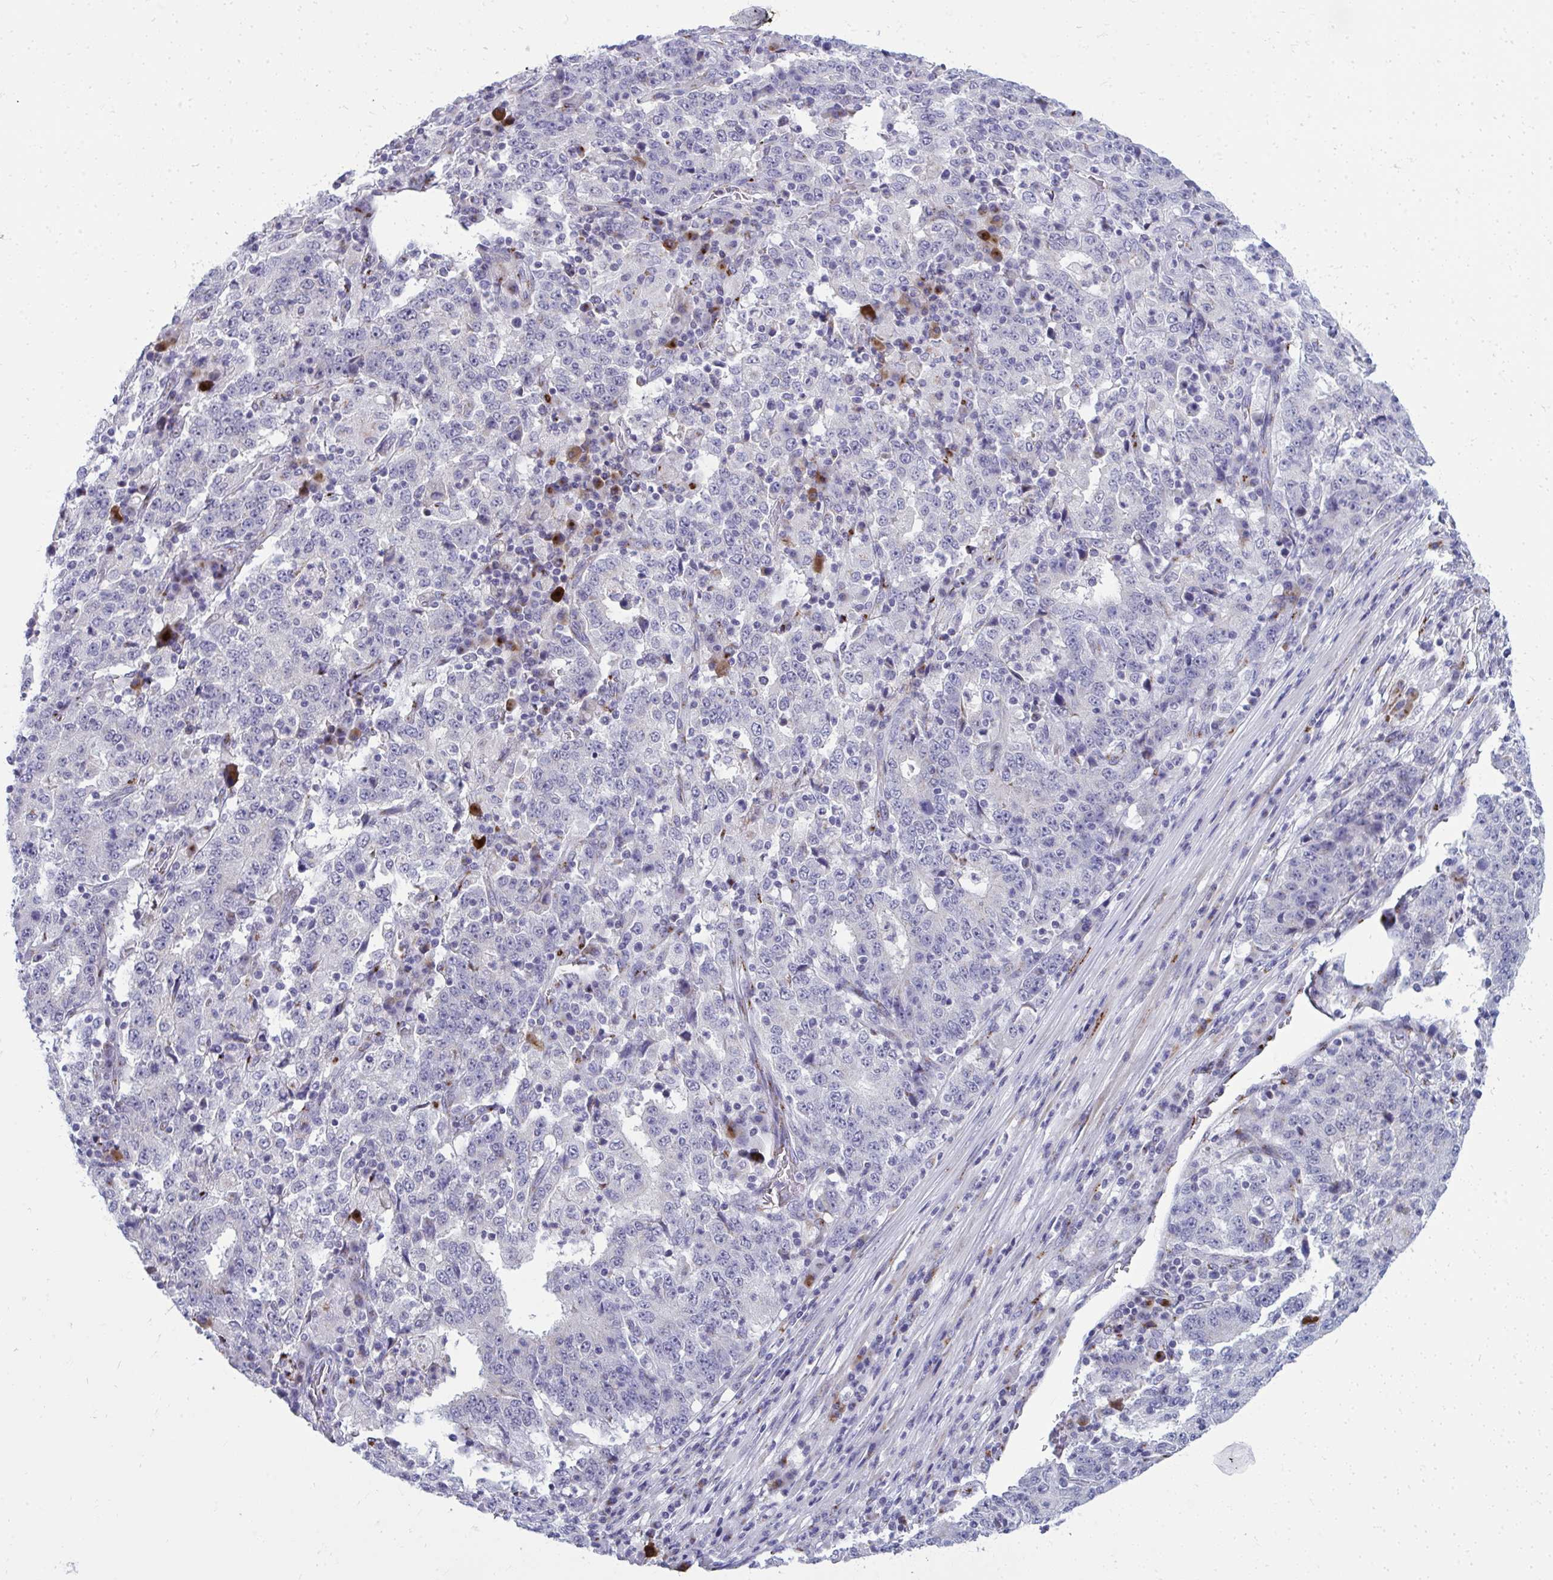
{"staining": {"intensity": "negative", "quantity": "none", "location": "none"}, "tissue": "stomach cancer", "cell_type": "Tumor cells", "image_type": "cancer", "snomed": [{"axis": "morphology", "description": "Adenocarcinoma, NOS"}, {"axis": "topography", "description": "Stomach"}], "caption": "Stomach cancer was stained to show a protein in brown. There is no significant staining in tumor cells.", "gene": "DTX4", "patient": {"sex": "male", "age": 59}}